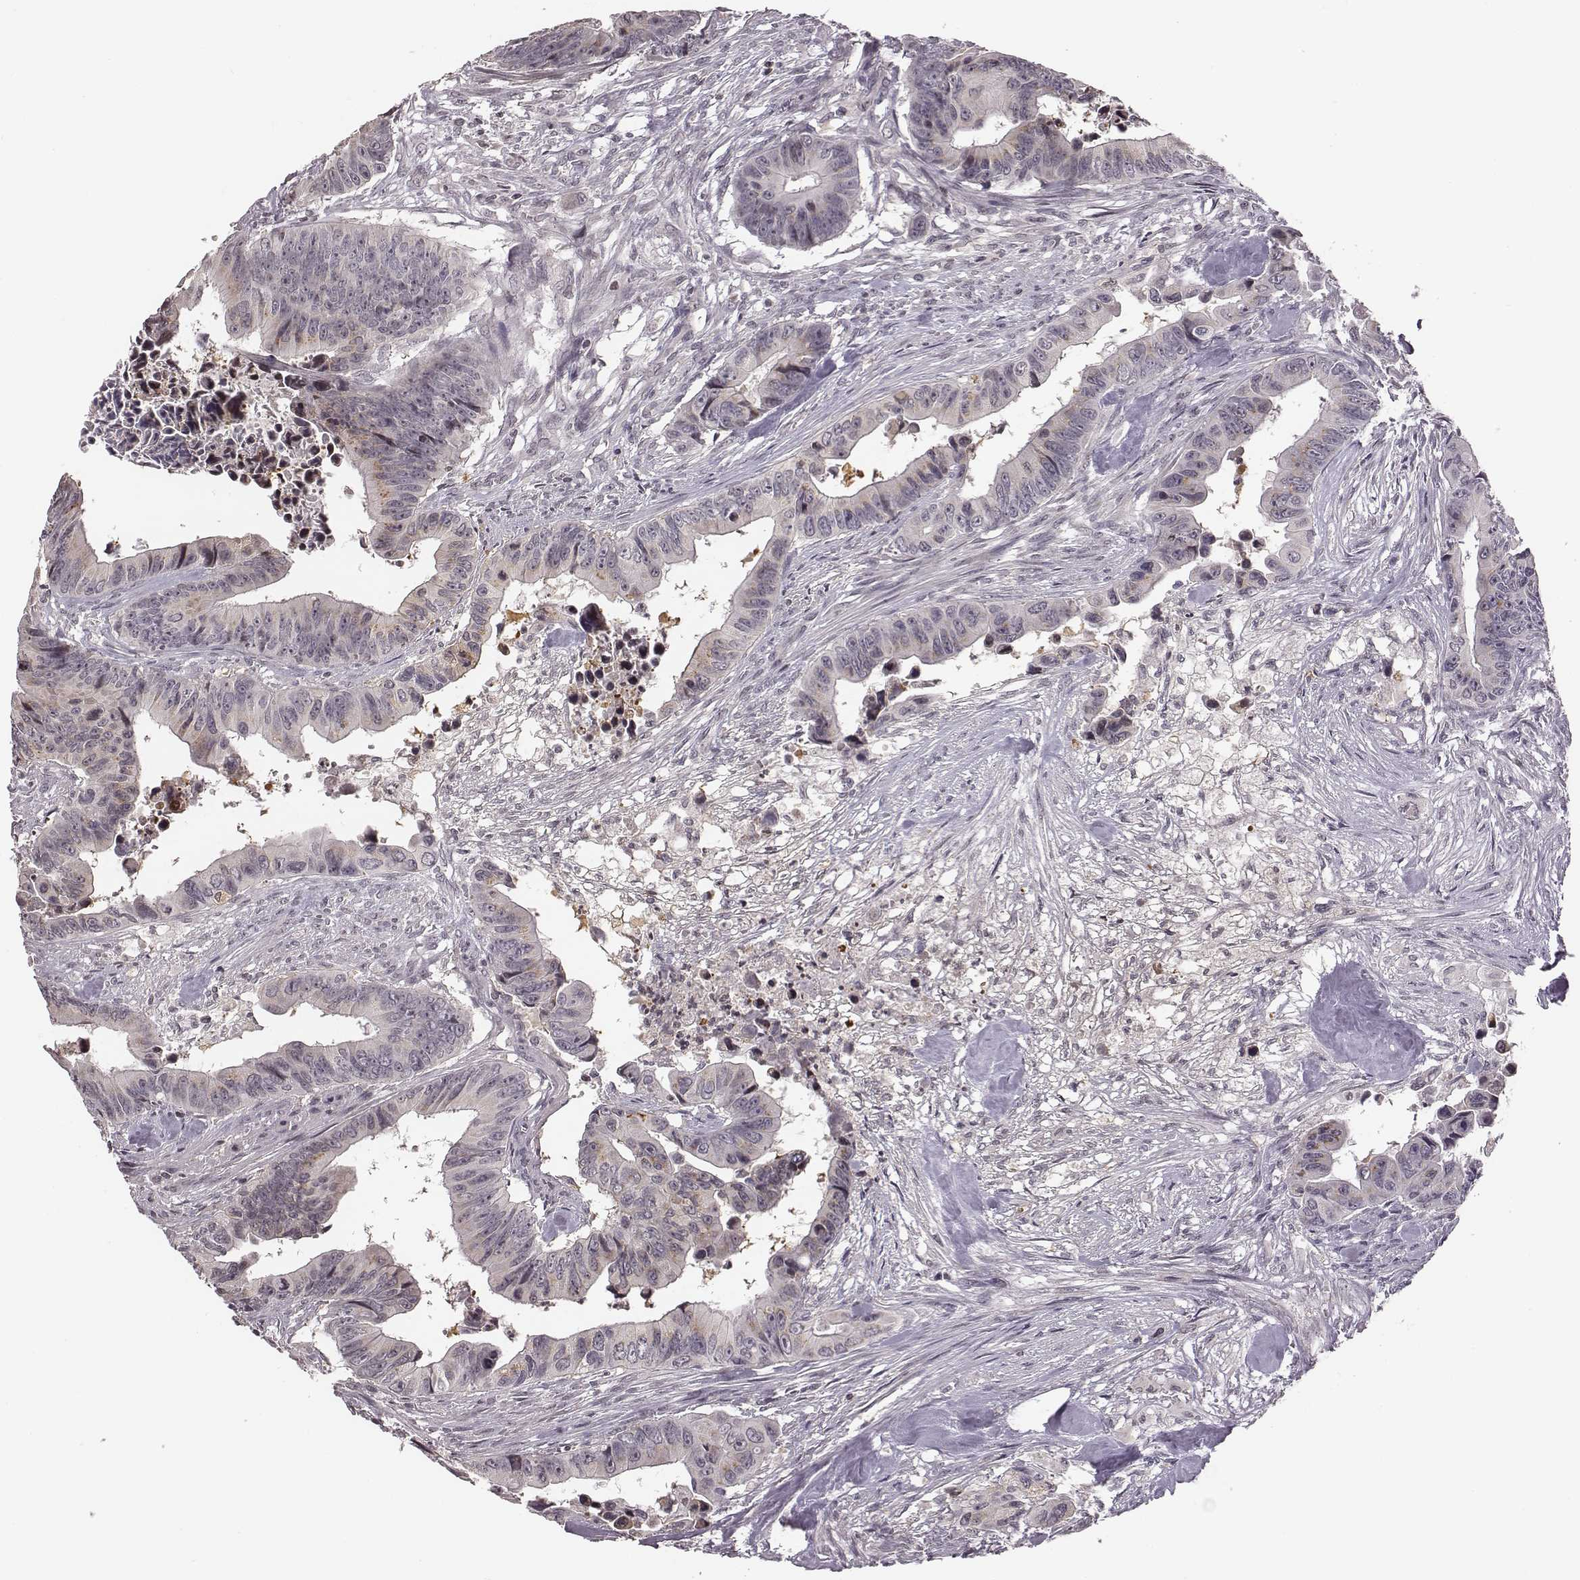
{"staining": {"intensity": "weak", "quantity": "25%-75%", "location": "cytoplasmic/membranous"}, "tissue": "colorectal cancer", "cell_type": "Tumor cells", "image_type": "cancer", "snomed": [{"axis": "morphology", "description": "Adenocarcinoma, NOS"}, {"axis": "topography", "description": "Colon"}], "caption": "This is a histology image of immunohistochemistry (IHC) staining of adenocarcinoma (colorectal), which shows weak staining in the cytoplasmic/membranous of tumor cells.", "gene": "GRM4", "patient": {"sex": "female", "age": 87}}